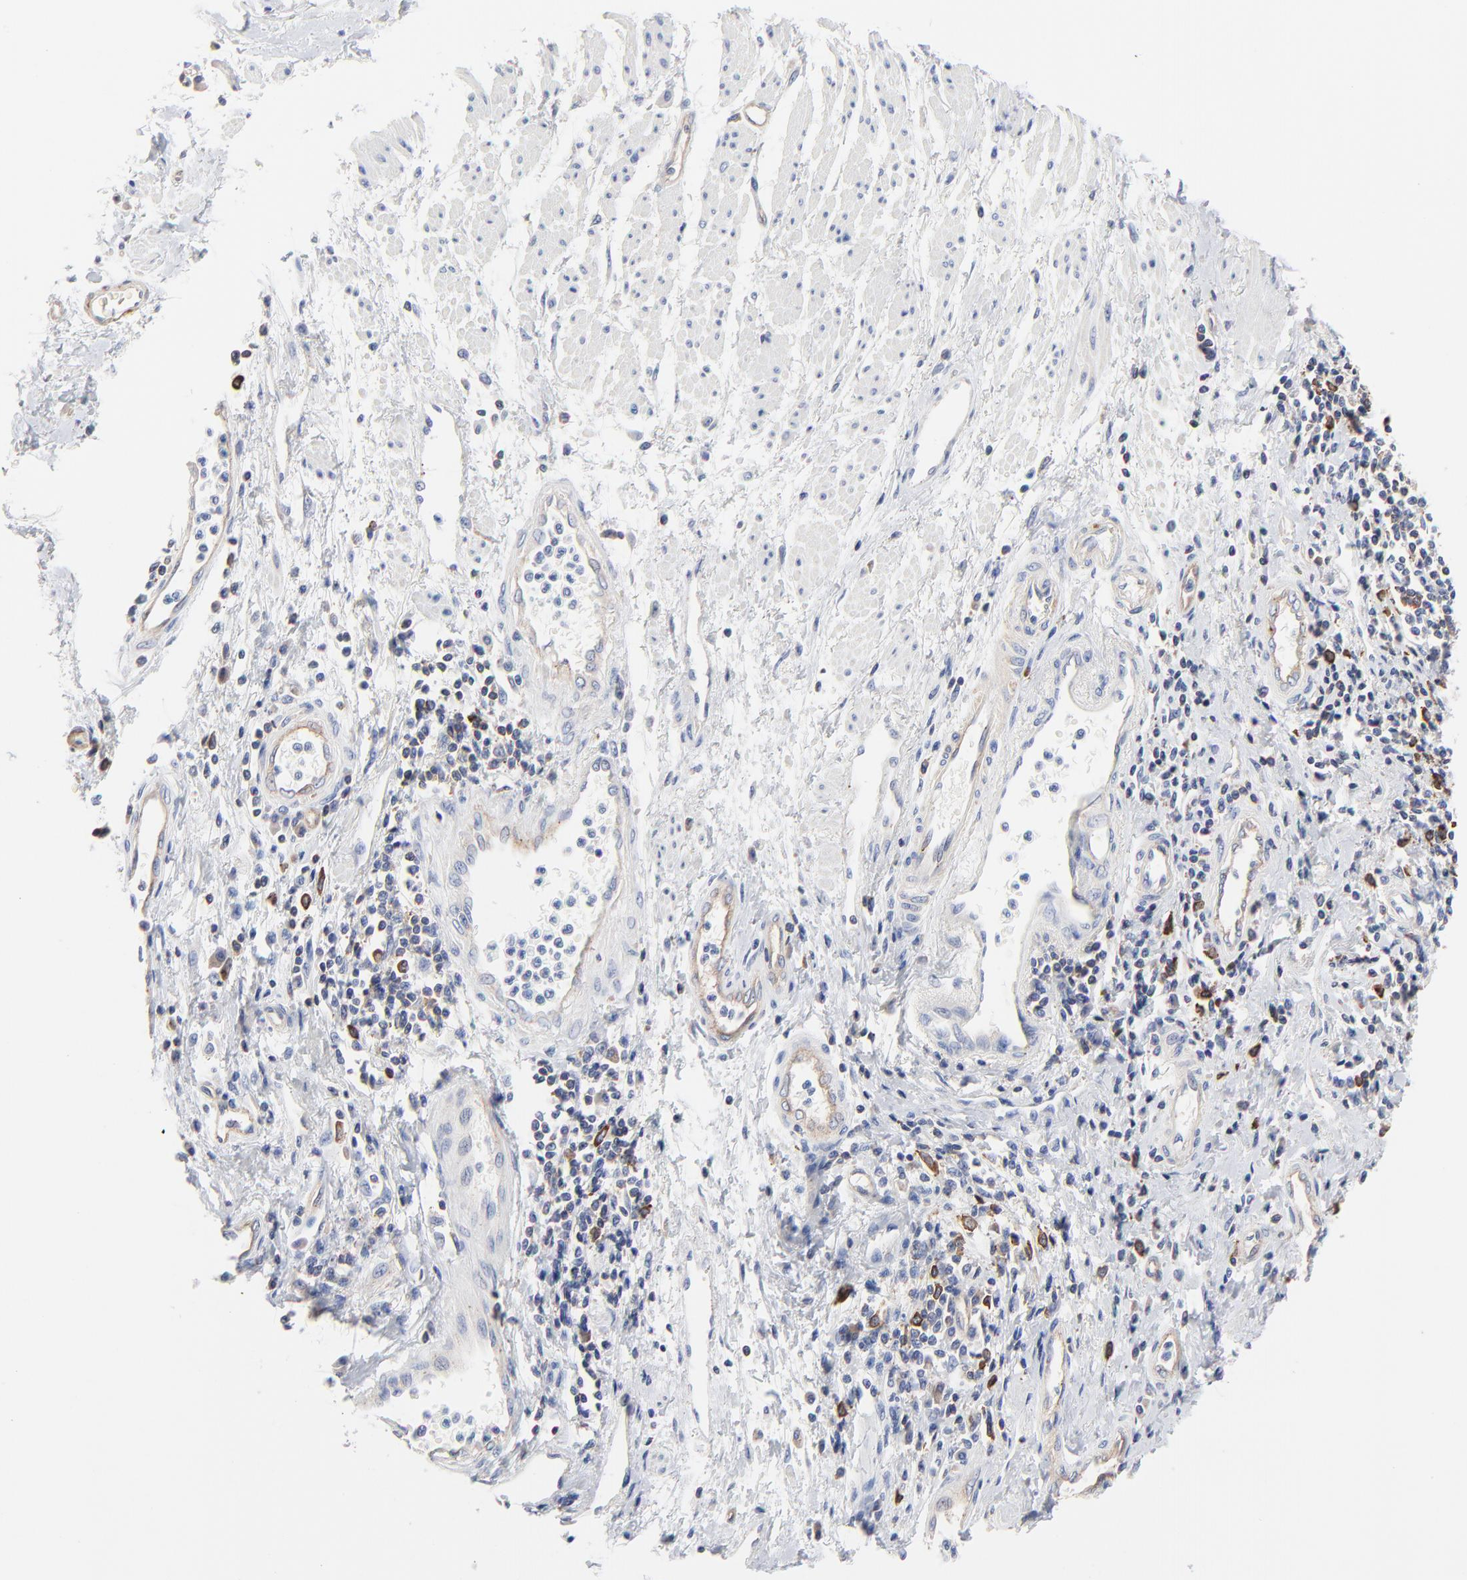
{"staining": {"intensity": "moderate", "quantity": ">75%", "location": "cytoplasmic/membranous"}, "tissue": "esophagus", "cell_type": "Squamous epithelial cells", "image_type": "normal", "snomed": [{"axis": "morphology", "description": "Normal tissue, NOS"}, {"axis": "topography", "description": "Esophagus"}], "caption": "A high-resolution photomicrograph shows immunohistochemistry staining of unremarkable esophagus, which shows moderate cytoplasmic/membranous expression in approximately >75% of squamous epithelial cells.", "gene": "CD2AP", "patient": {"sex": "male", "age": 70}}